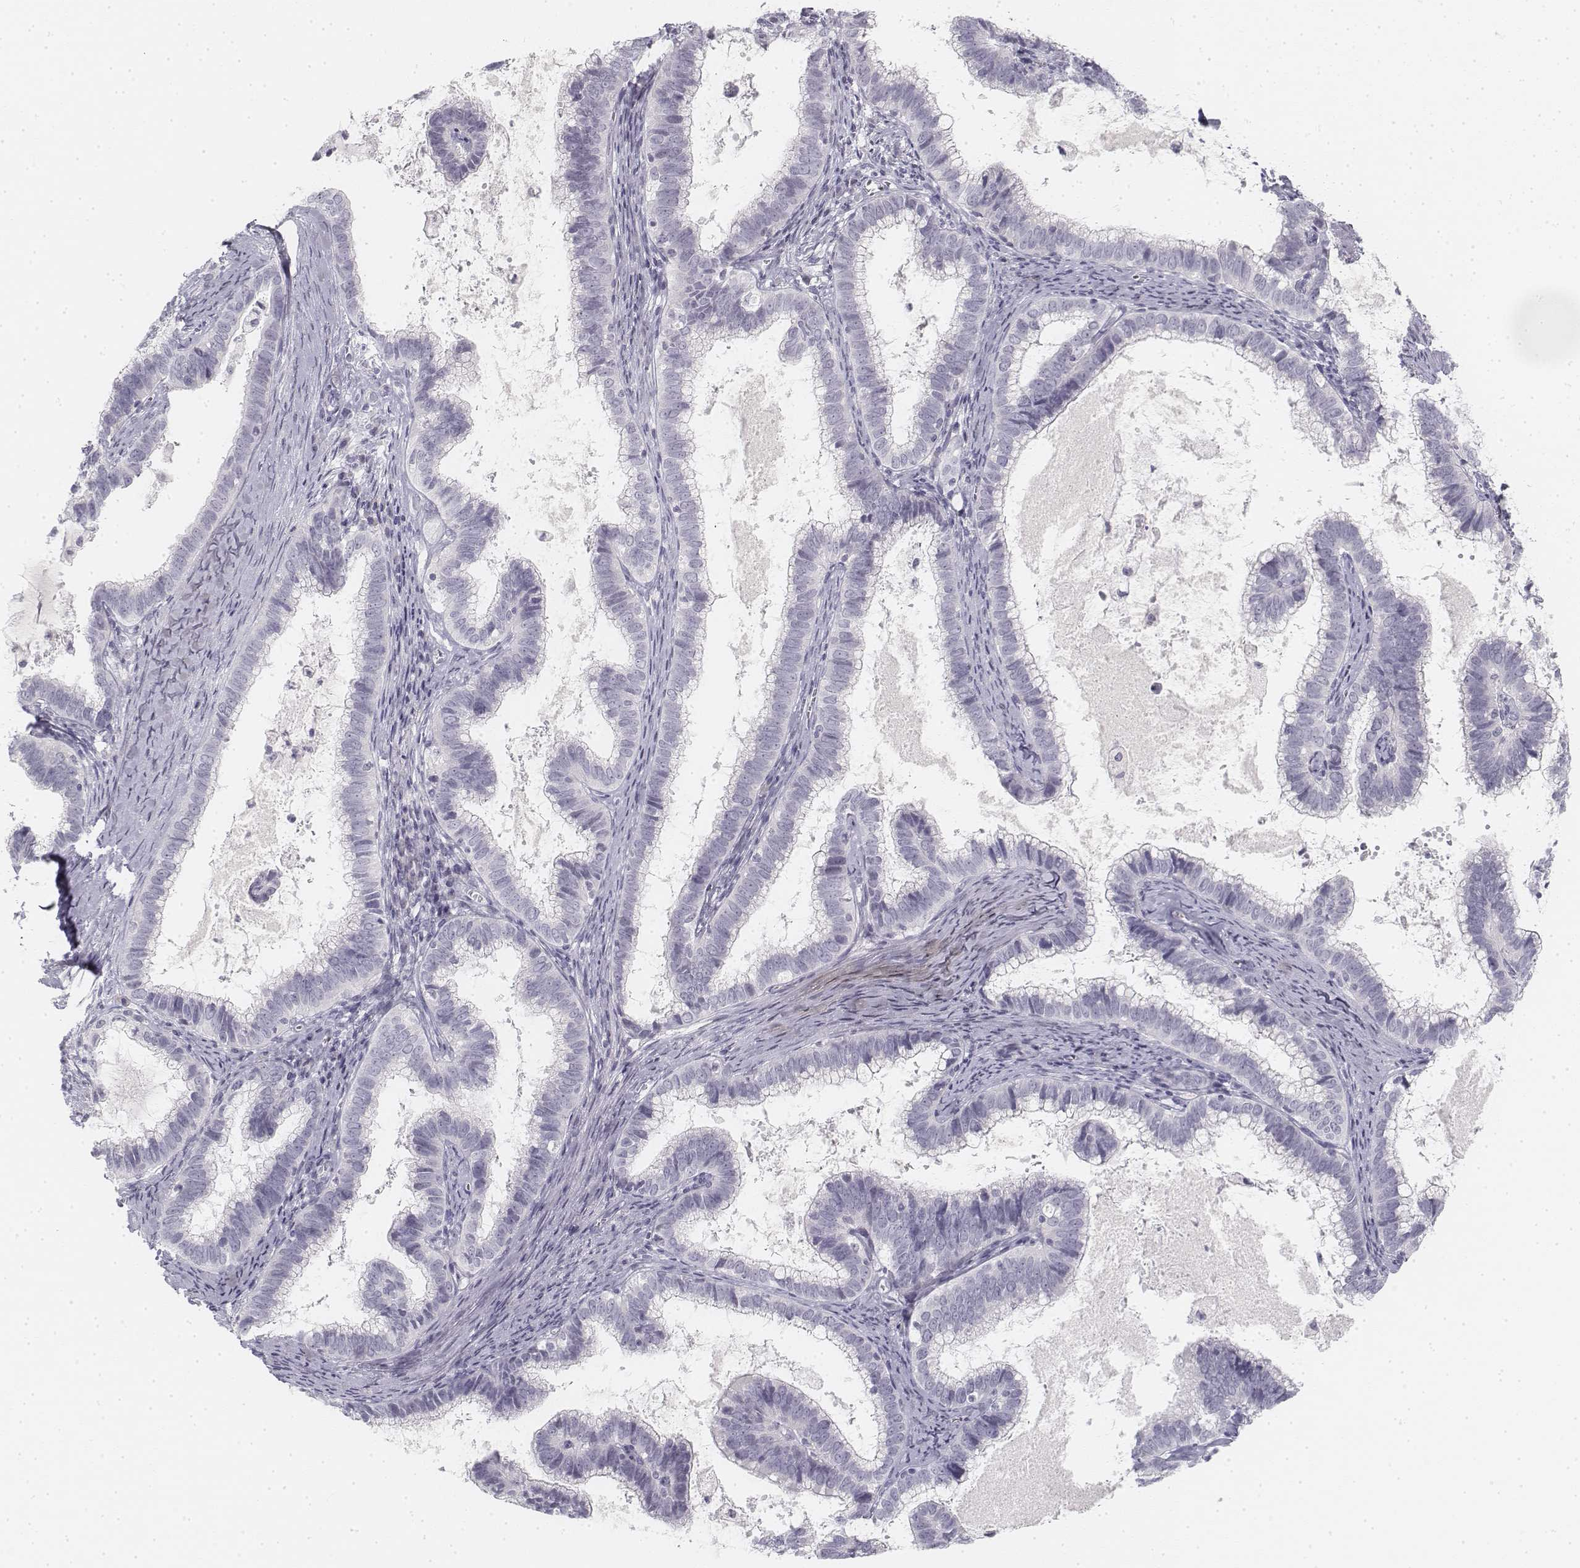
{"staining": {"intensity": "negative", "quantity": "none", "location": "none"}, "tissue": "cervical cancer", "cell_type": "Tumor cells", "image_type": "cancer", "snomed": [{"axis": "morphology", "description": "Adenocarcinoma, NOS"}, {"axis": "topography", "description": "Cervix"}], "caption": "Immunohistochemistry (IHC) histopathology image of neoplastic tissue: human cervical cancer (adenocarcinoma) stained with DAB displays no significant protein expression in tumor cells.", "gene": "KRT25", "patient": {"sex": "female", "age": 61}}